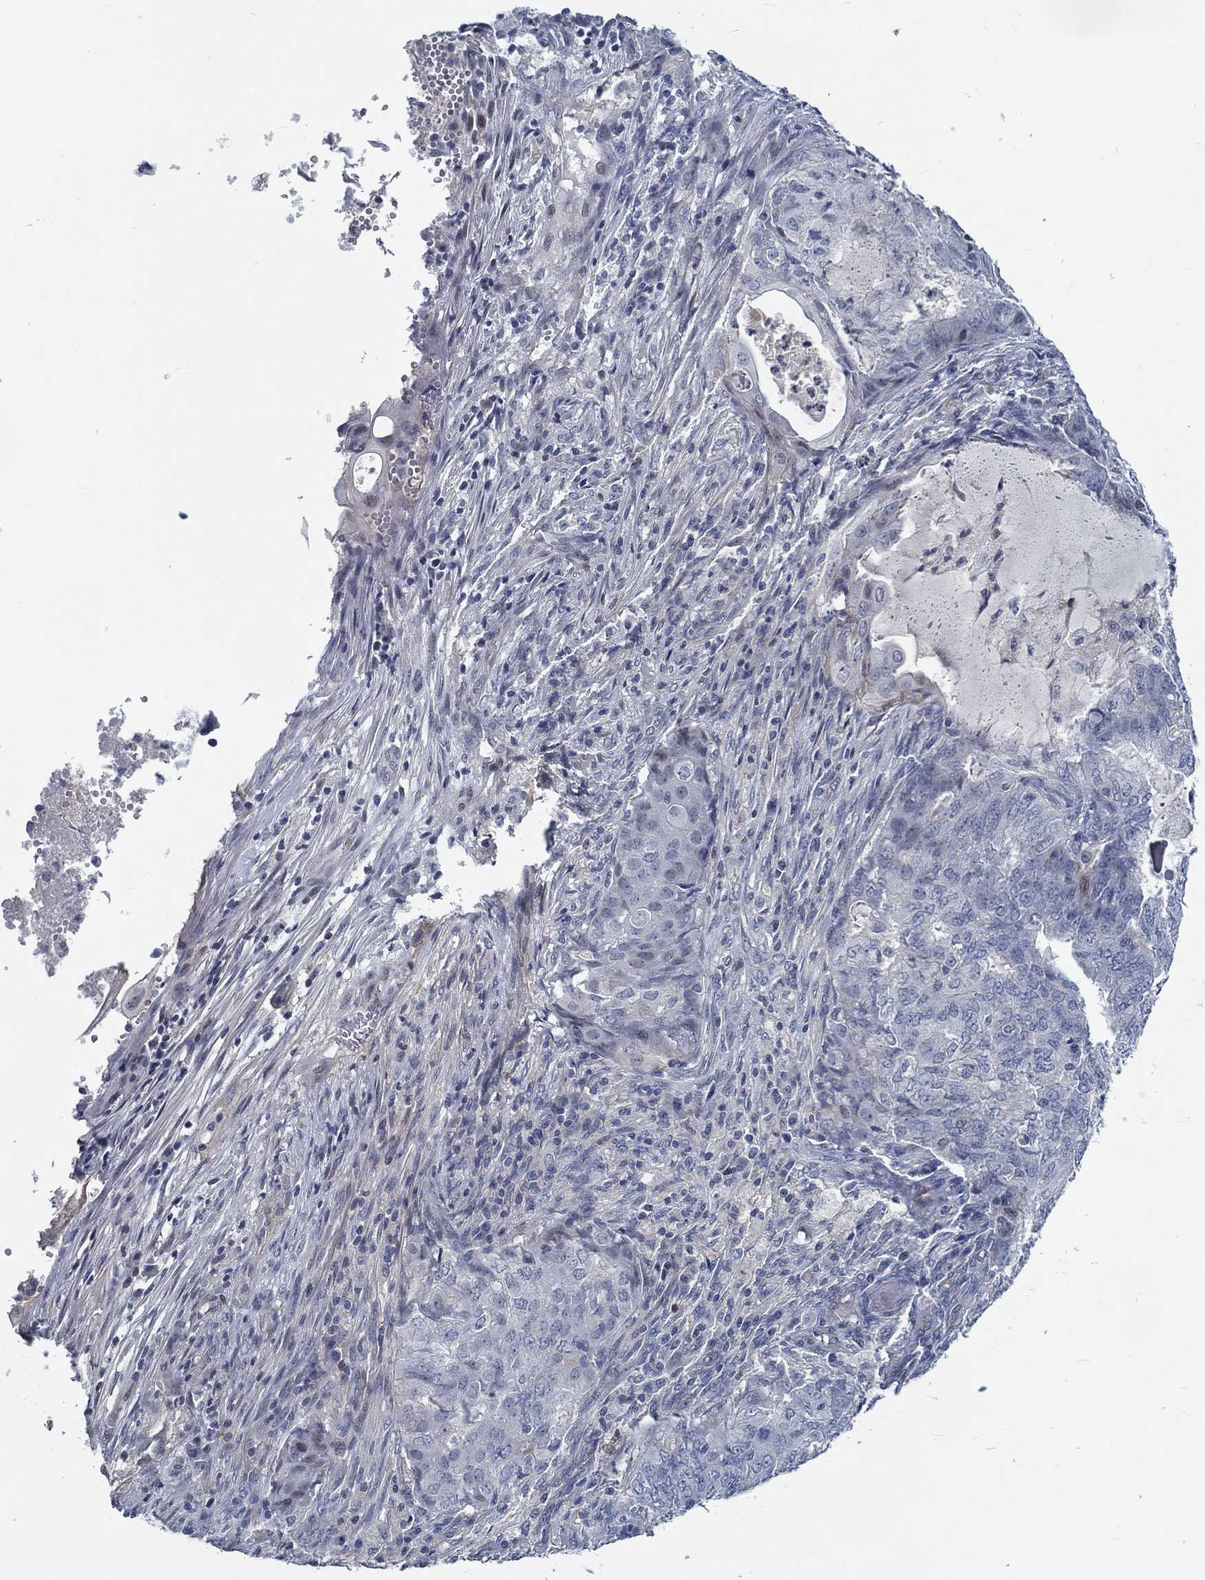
{"staining": {"intensity": "negative", "quantity": "none", "location": "none"}, "tissue": "endometrial cancer", "cell_type": "Tumor cells", "image_type": "cancer", "snomed": [{"axis": "morphology", "description": "Adenocarcinoma, NOS"}, {"axis": "topography", "description": "Endometrium"}], "caption": "Tumor cells show no significant protein staining in endometrial adenocarcinoma.", "gene": "MYBPC1", "patient": {"sex": "female", "age": 62}}